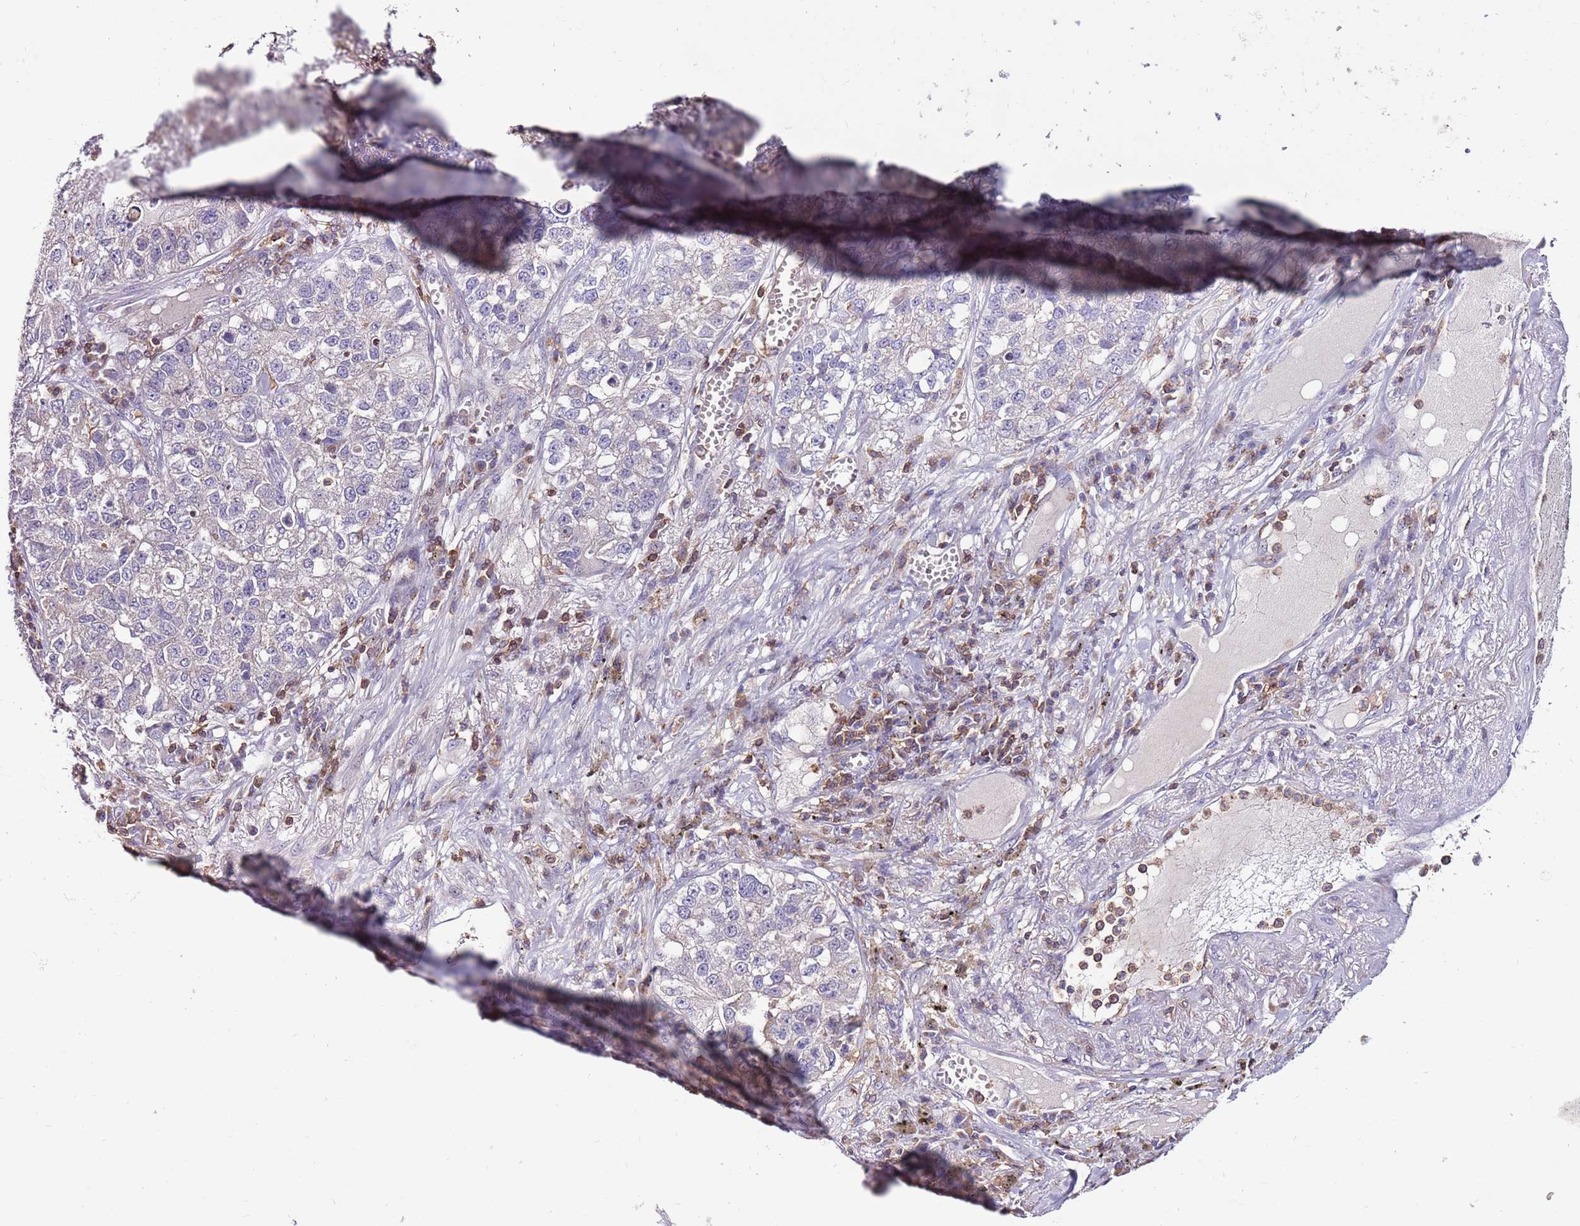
{"staining": {"intensity": "negative", "quantity": "none", "location": "none"}, "tissue": "lung cancer", "cell_type": "Tumor cells", "image_type": "cancer", "snomed": [{"axis": "morphology", "description": "Adenocarcinoma, NOS"}, {"axis": "topography", "description": "Lung"}], "caption": "Tumor cells show no significant protein positivity in lung adenocarcinoma.", "gene": "ZSWIM1", "patient": {"sex": "male", "age": 49}}